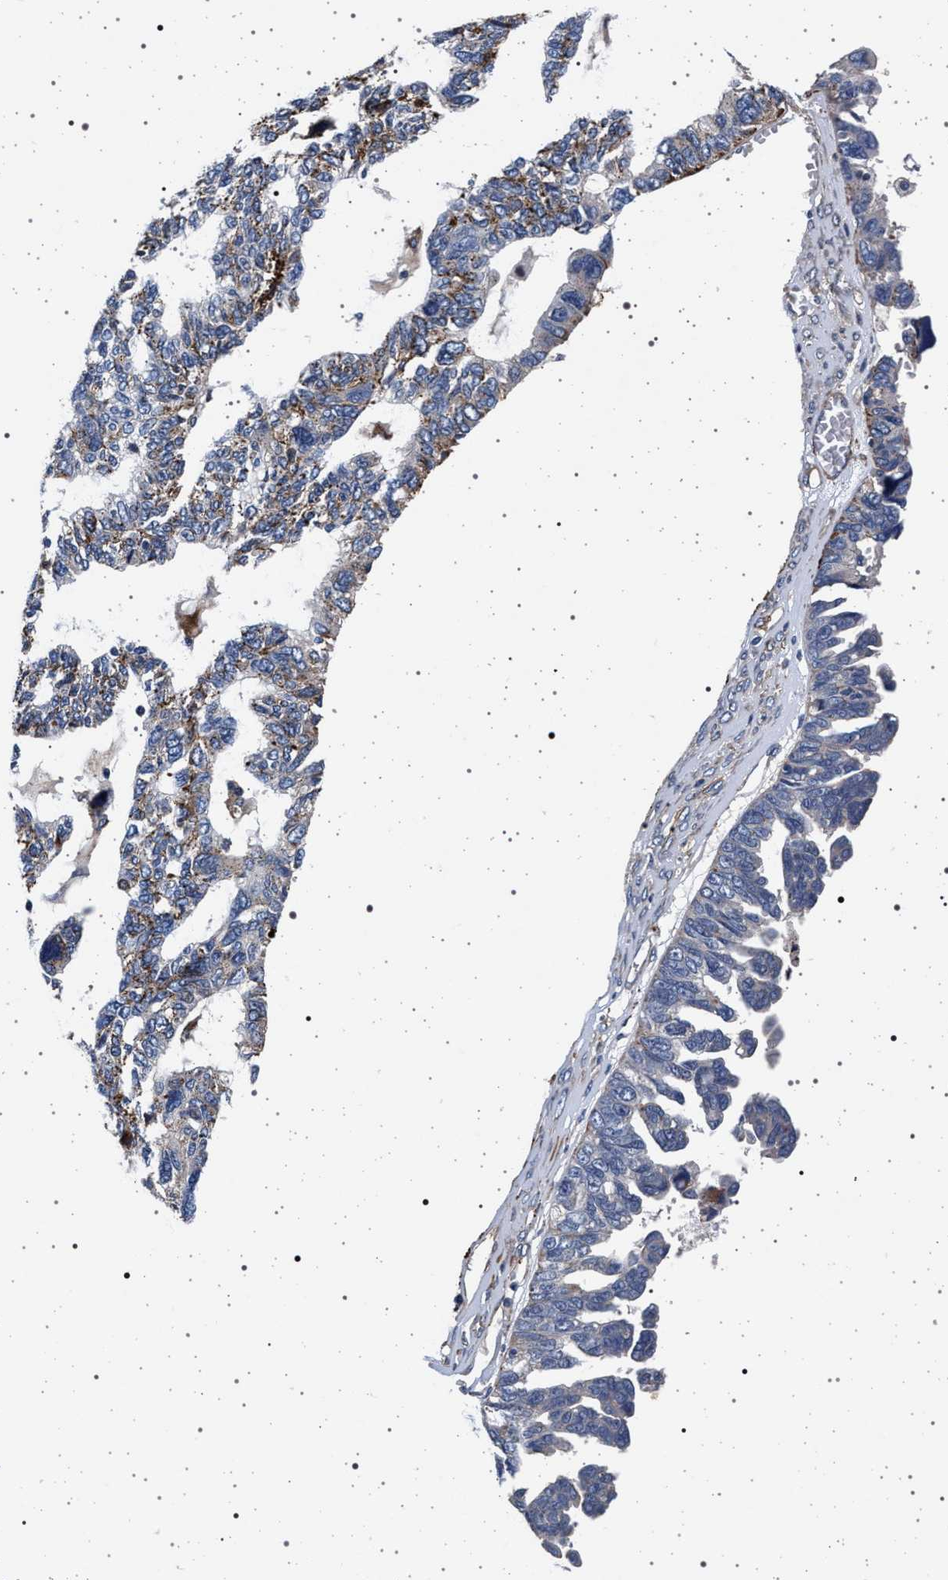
{"staining": {"intensity": "moderate", "quantity": "25%-75%", "location": "cytoplasmic/membranous"}, "tissue": "ovarian cancer", "cell_type": "Tumor cells", "image_type": "cancer", "snomed": [{"axis": "morphology", "description": "Cystadenocarcinoma, serous, NOS"}, {"axis": "topography", "description": "Ovary"}], "caption": "About 25%-75% of tumor cells in serous cystadenocarcinoma (ovarian) demonstrate moderate cytoplasmic/membranous protein positivity as visualized by brown immunohistochemical staining.", "gene": "KCNK6", "patient": {"sex": "female", "age": 79}}